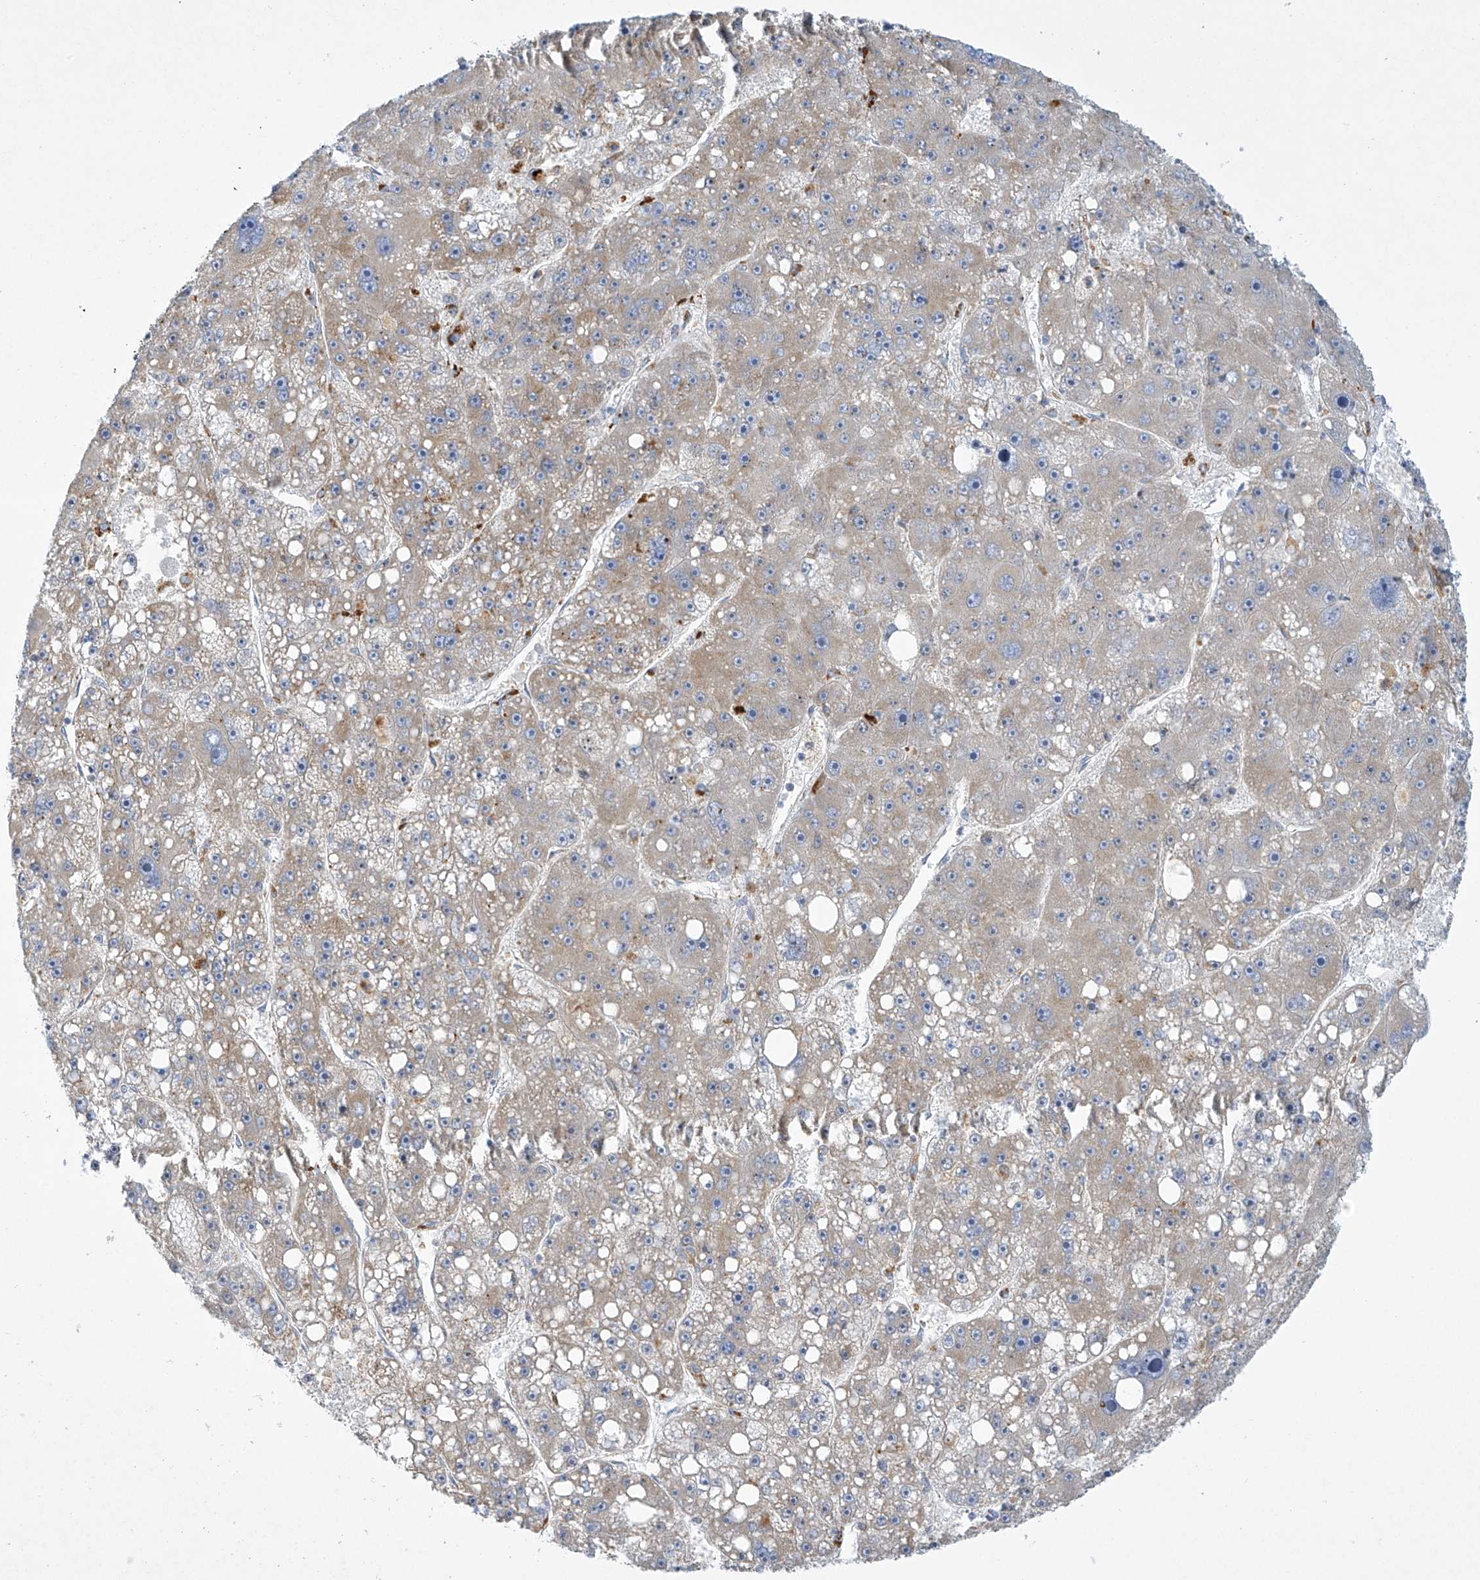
{"staining": {"intensity": "weak", "quantity": "25%-75%", "location": "cytoplasmic/membranous"}, "tissue": "liver cancer", "cell_type": "Tumor cells", "image_type": "cancer", "snomed": [{"axis": "morphology", "description": "Carcinoma, Hepatocellular, NOS"}, {"axis": "topography", "description": "Liver"}], "caption": "An immunohistochemistry (IHC) image of neoplastic tissue is shown. Protein staining in brown shows weak cytoplasmic/membranous positivity in liver cancer within tumor cells.", "gene": "METTL18", "patient": {"sex": "female", "age": 61}}